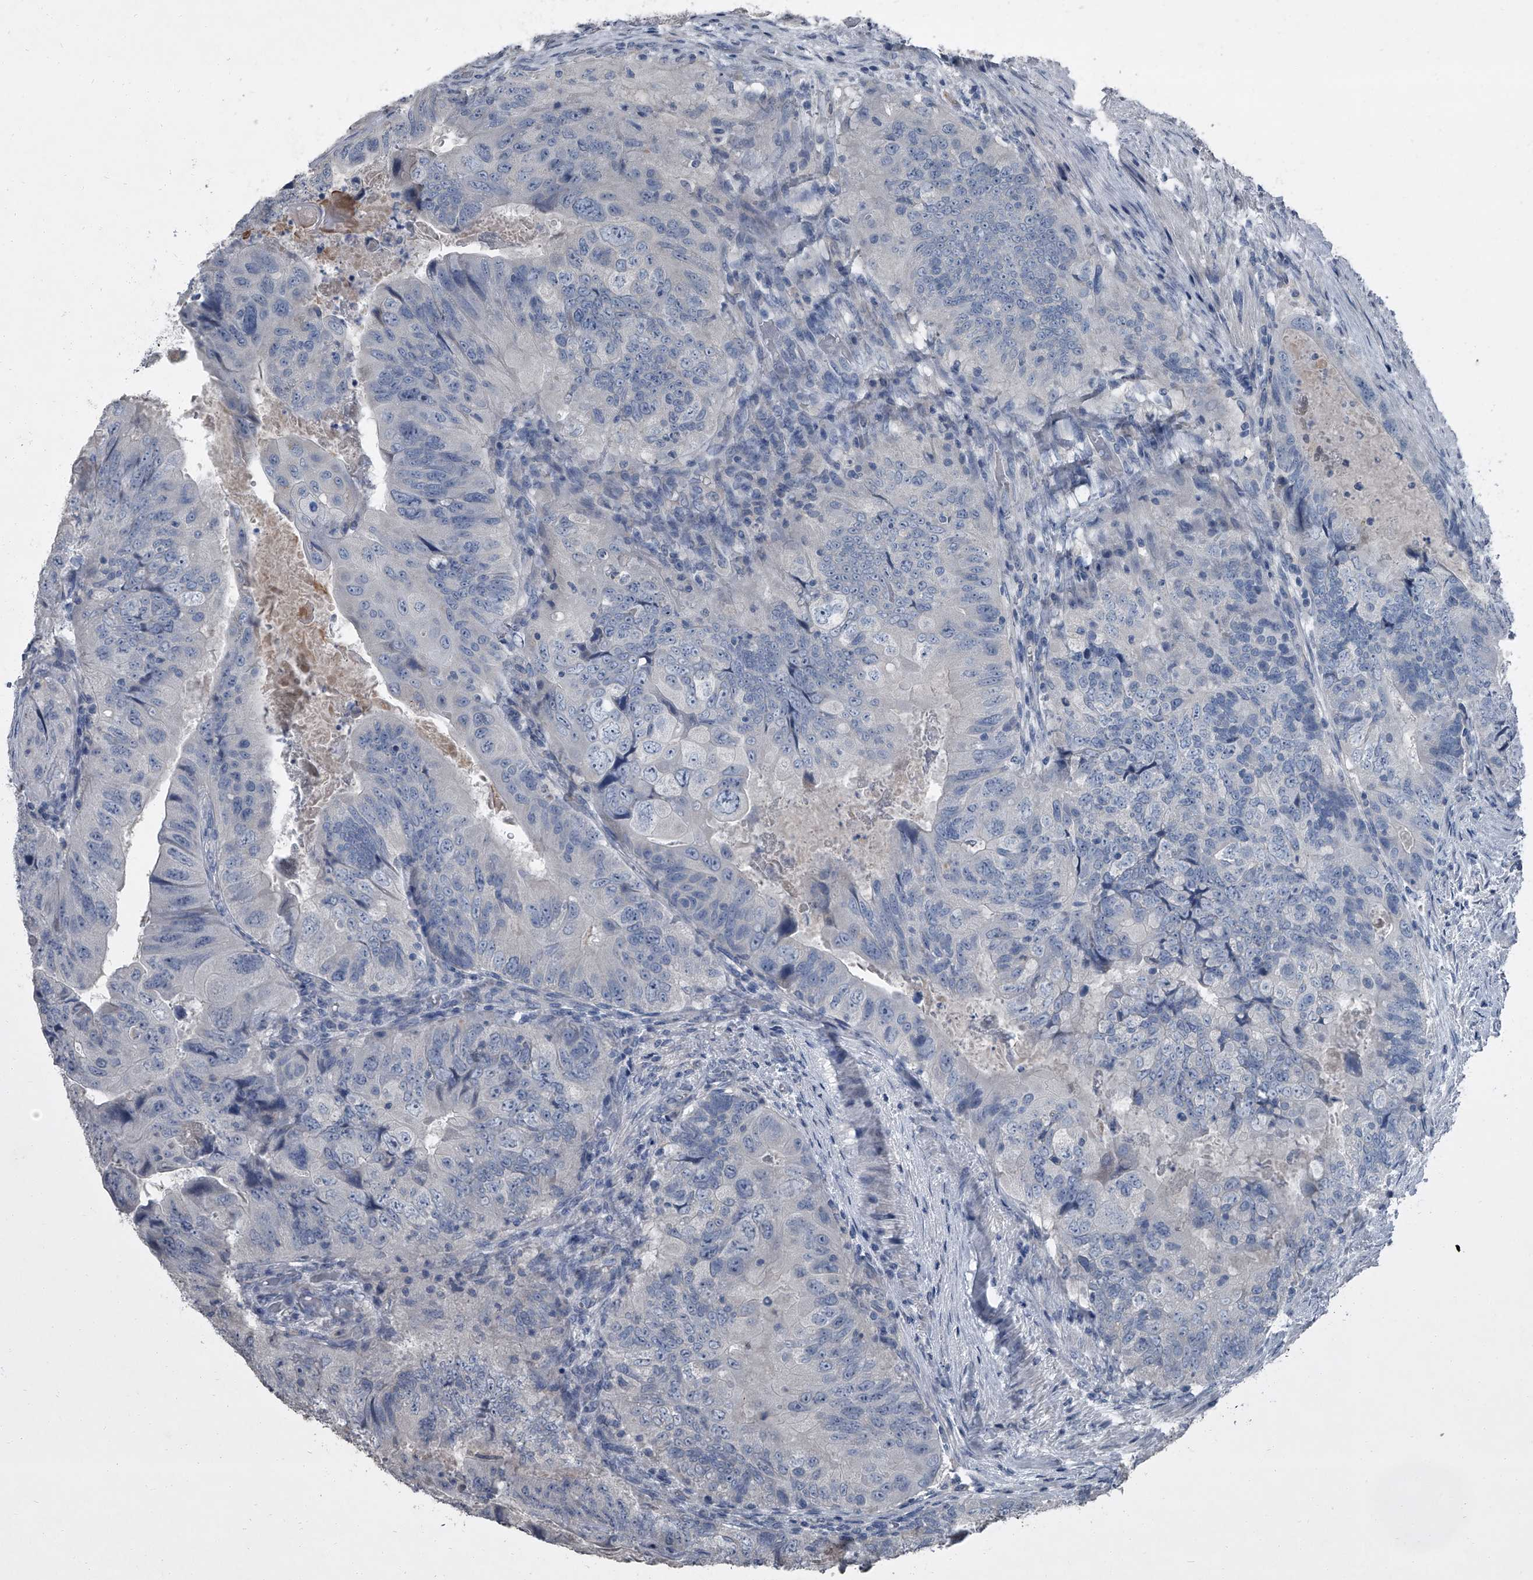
{"staining": {"intensity": "negative", "quantity": "none", "location": "none"}, "tissue": "colorectal cancer", "cell_type": "Tumor cells", "image_type": "cancer", "snomed": [{"axis": "morphology", "description": "Adenocarcinoma, NOS"}, {"axis": "topography", "description": "Rectum"}], "caption": "DAB immunohistochemical staining of human colorectal adenocarcinoma demonstrates no significant expression in tumor cells.", "gene": "HEPHL1", "patient": {"sex": "male", "age": 63}}